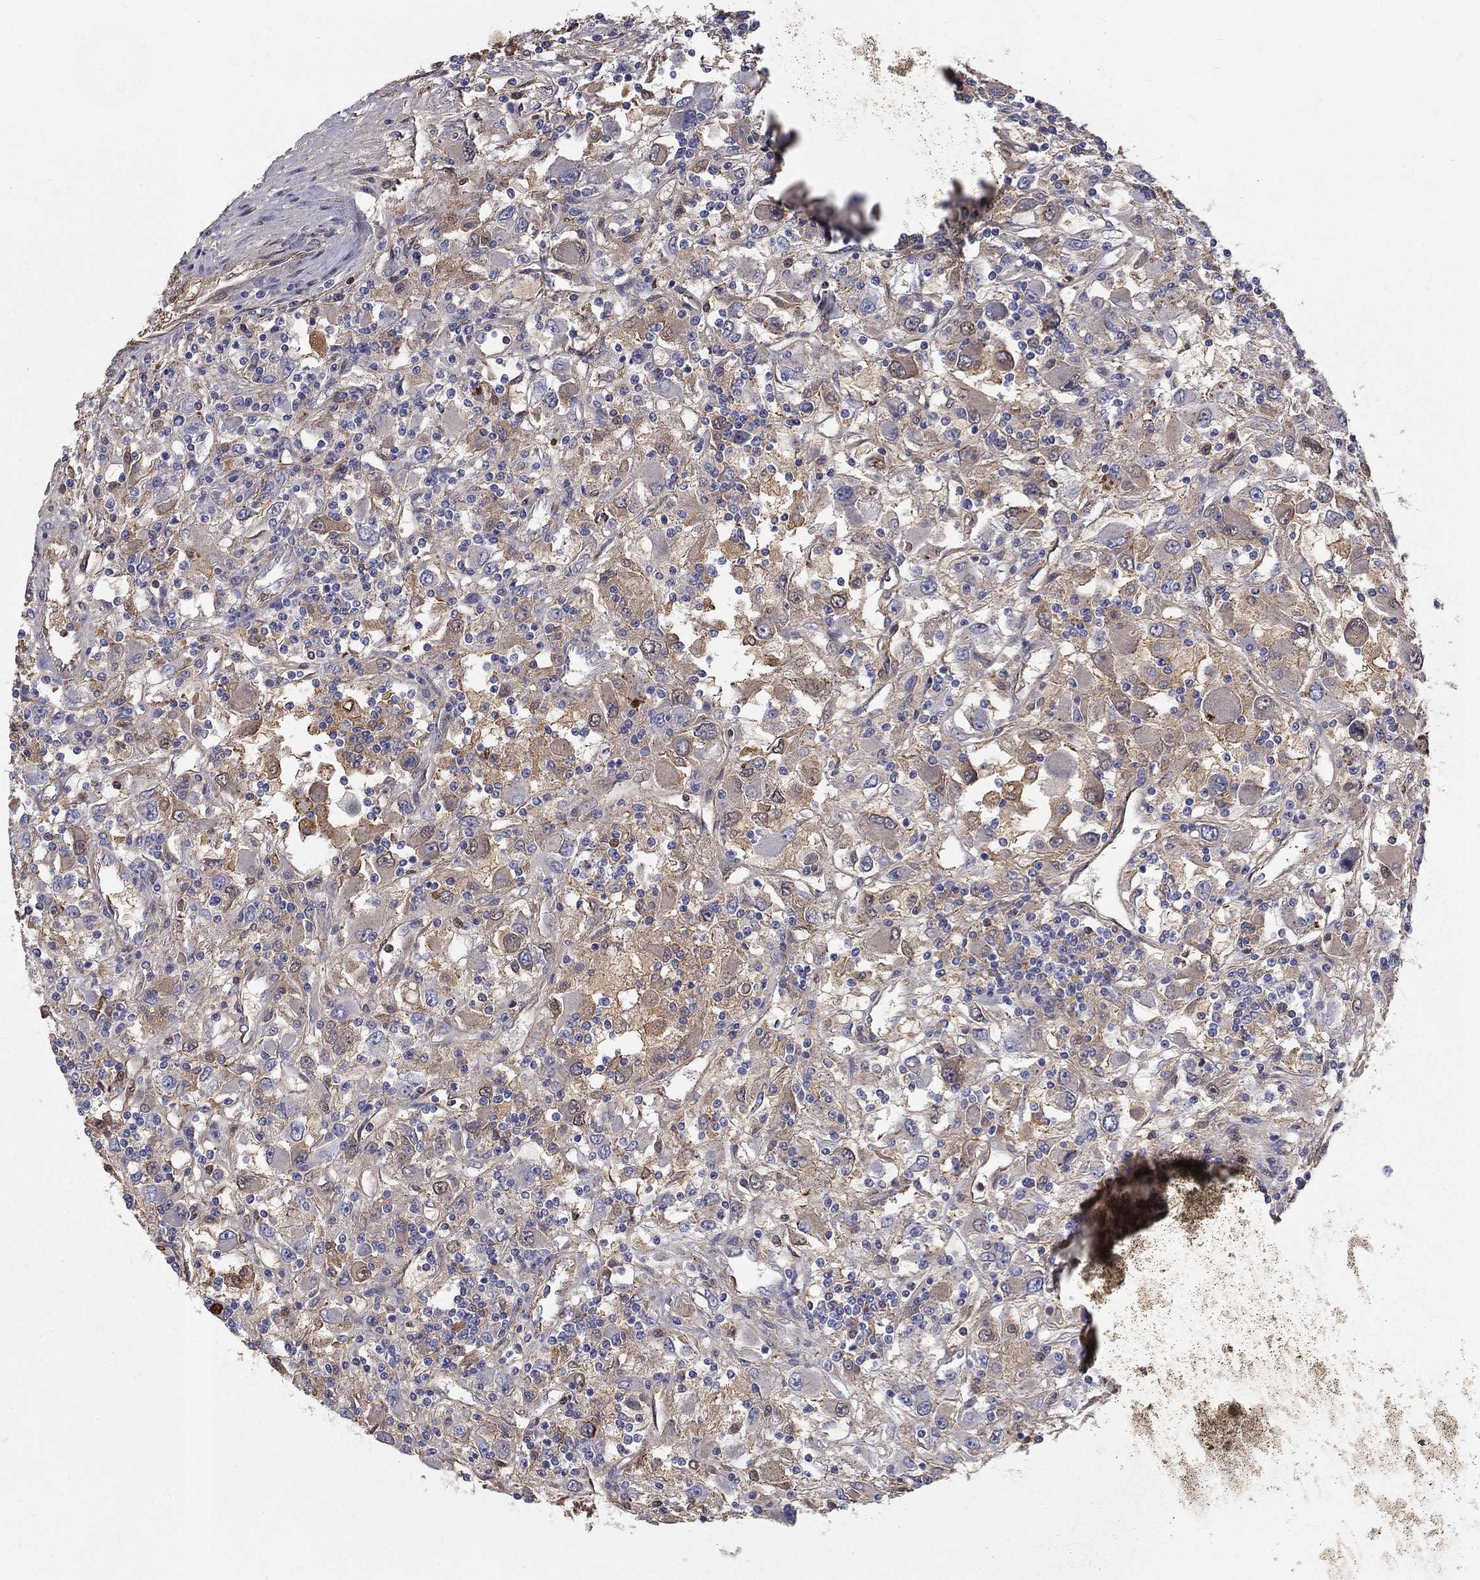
{"staining": {"intensity": "weak", "quantity": ">75%", "location": "cytoplasmic/membranous"}, "tissue": "renal cancer", "cell_type": "Tumor cells", "image_type": "cancer", "snomed": [{"axis": "morphology", "description": "Adenocarcinoma, NOS"}, {"axis": "topography", "description": "Kidney"}], "caption": "Immunohistochemistry (IHC) (DAB (3,3'-diaminobenzidine)) staining of renal adenocarcinoma reveals weak cytoplasmic/membranous protein positivity in approximately >75% of tumor cells.", "gene": "EPDR1", "patient": {"sex": "female", "age": 67}}